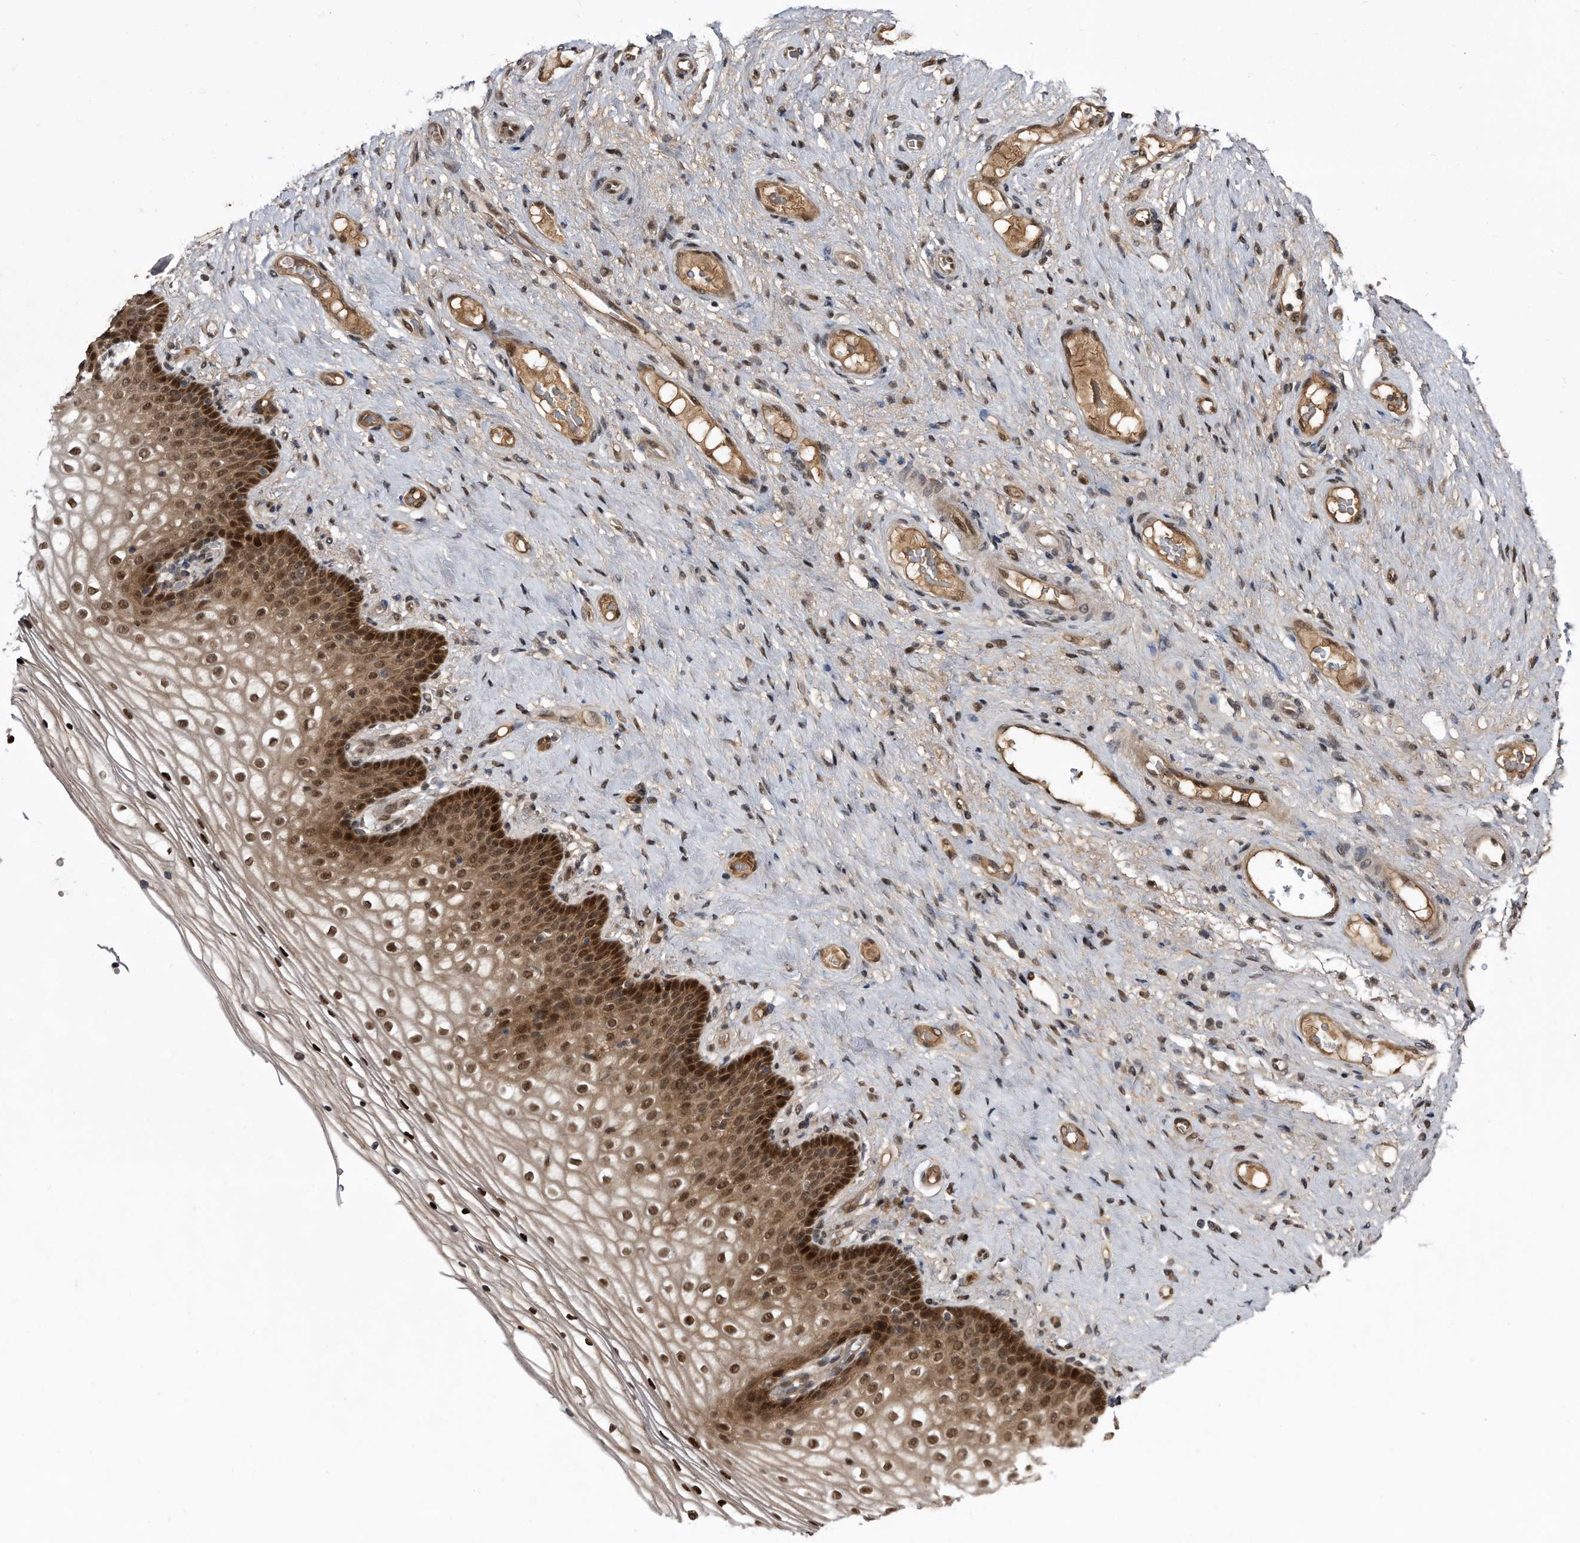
{"staining": {"intensity": "moderate", "quantity": ">75%", "location": "cytoplasmic/membranous,nuclear"}, "tissue": "vagina", "cell_type": "Squamous epithelial cells", "image_type": "normal", "snomed": [{"axis": "morphology", "description": "Normal tissue, NOS"}, {"axis": "topography", "description": "Vagina"}], "caption": "This image shows immunohistochemistry (IHC) staining of normal vagina, with medium moderate cytoplasmic/membranous,nuclear expression in approximately >75% of squamous epithelial cells.", "gene": "RAD23B", "patient": {"sex": "female", "age": 60}}